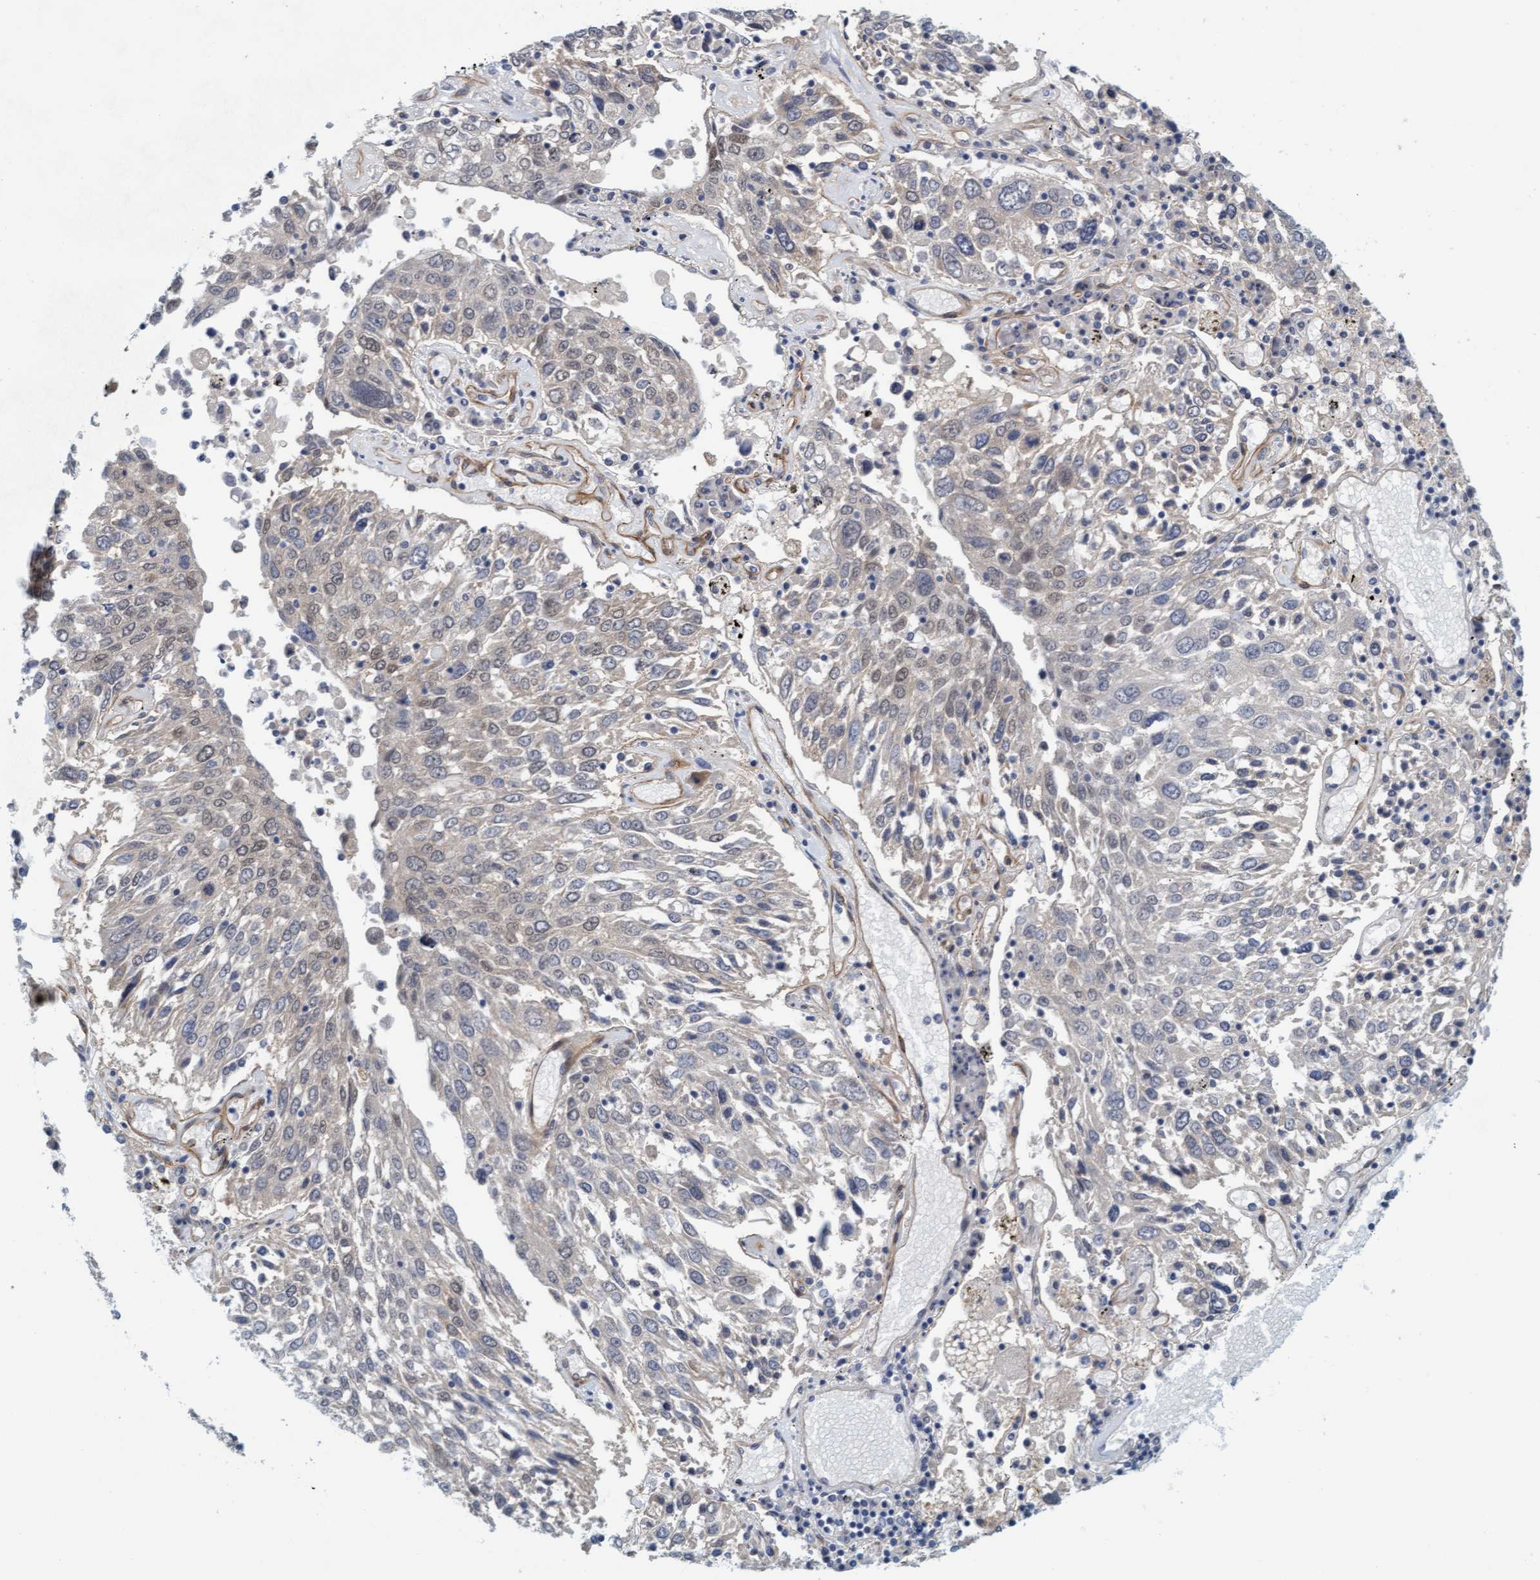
{"staining": {"intensity": "weak", "quantity": "<25%", "location": "nuclear"}, "tissue": "lung cancer", "cell_type": "Tumor cells", "image_type": "cancer", "snomed": [{"axis": "morphology", "description": "Squamous cell carcinoma, NOS"}, {"axis": "topography", "description": "Lung"}], "caption": "This is an immunohistochemistry (IHC) histopathology image of lung cancer. There is no expression in tumor cells.", "gene": "TSTD2", "patient": {"sex": "male", "age": 65}}